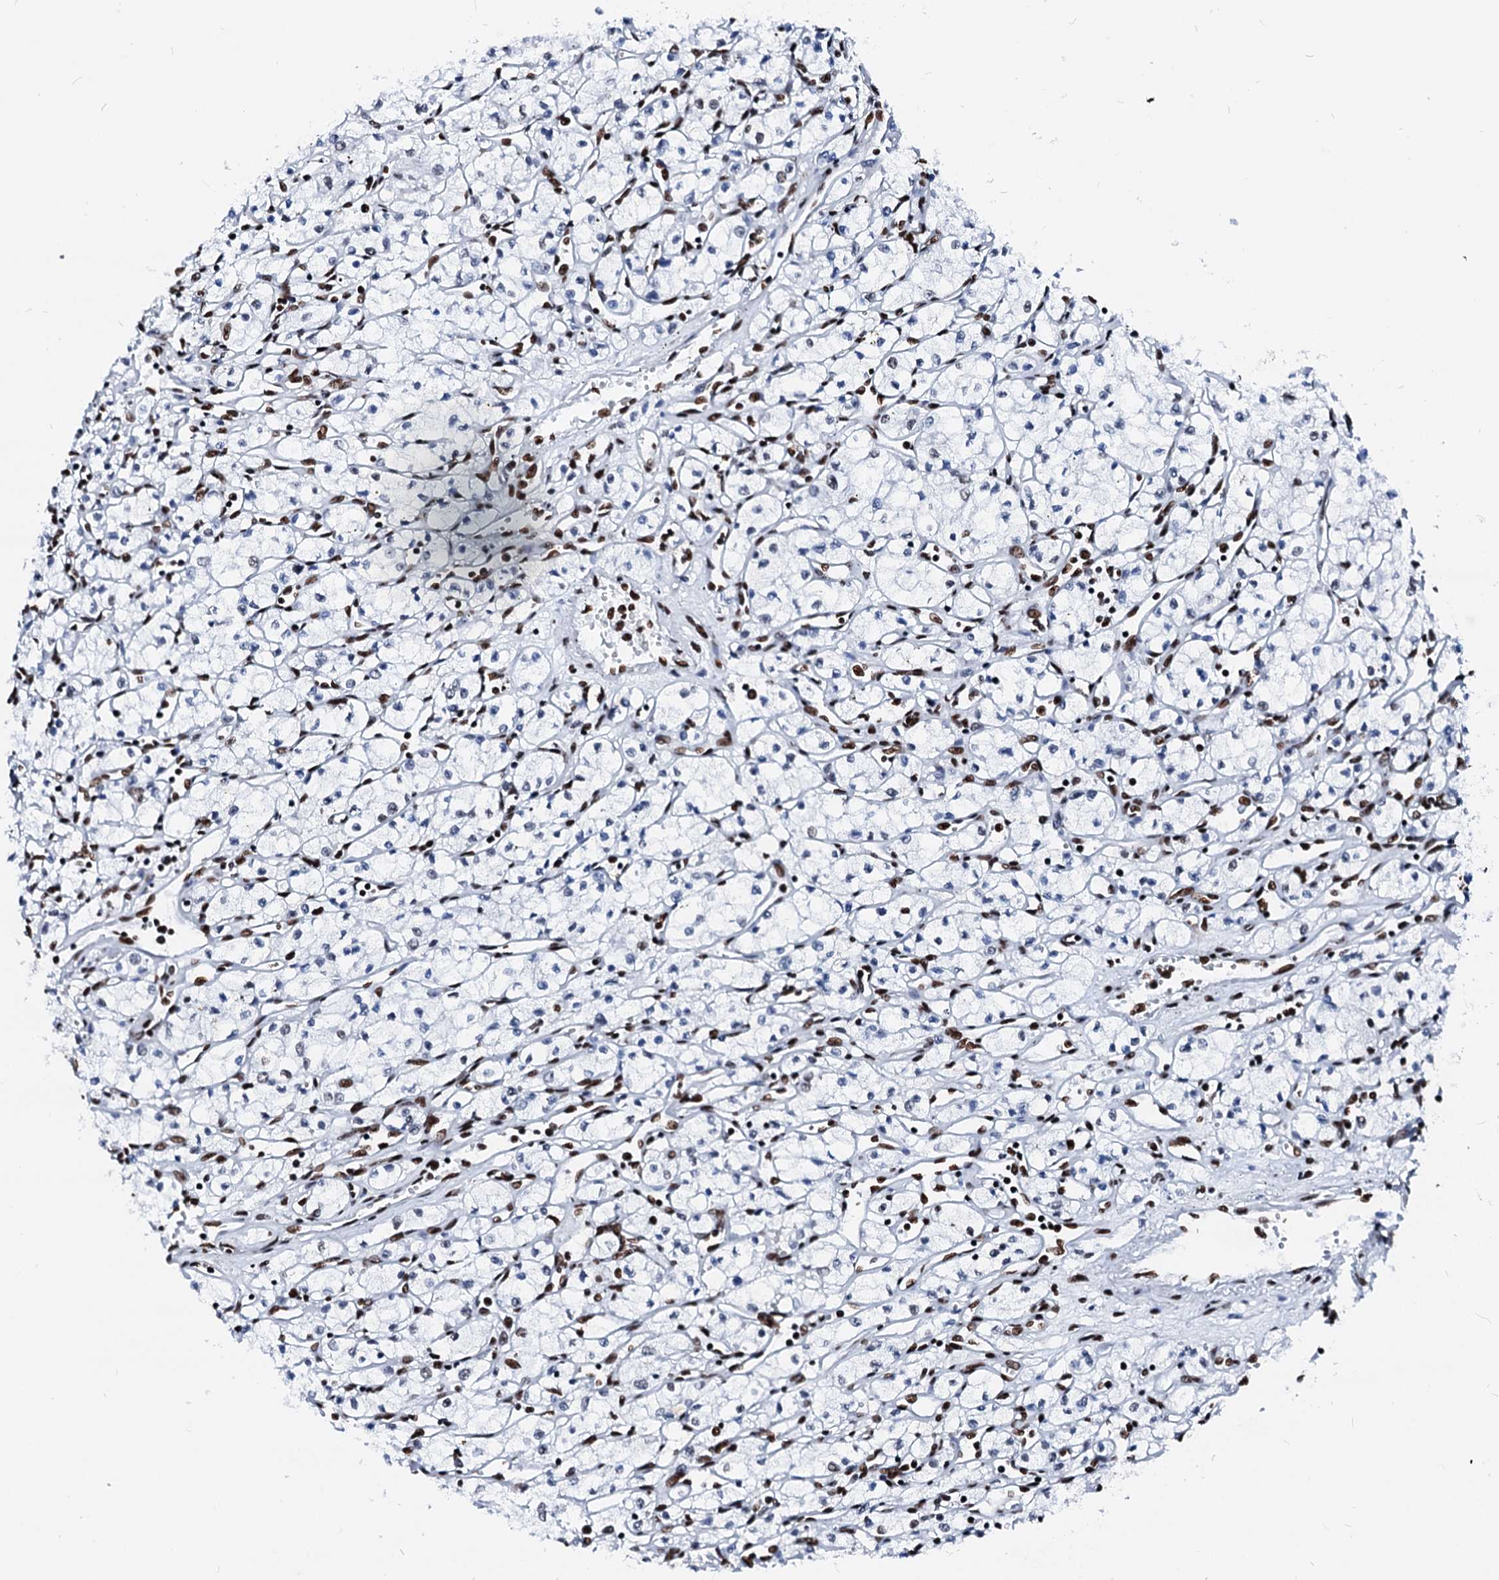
{"staining": {"intensity": "moderate", "quantity": "<25%", "location": "nuclear"}, "tissue": "renal cancer", "cell_type": "Tumor cells", "image_type": "cancer", "snomed": [{"axis": "morphology", "description": "Adenocarcinoma, NOS"}, {"axis": "topography", "description": "Kidney"}], "caption": "Immunohistochemical staining of human renal cancer (adenocarcinoma) exhibits low levels of moderate nuclear staining in about <25% of tumor cells. Immunohistochemistry (ihc) stains the protein of interest in brown and the nuclei are stained blue.", "gene": "RALY", "patient": {"sex": "male", "age": 59}}